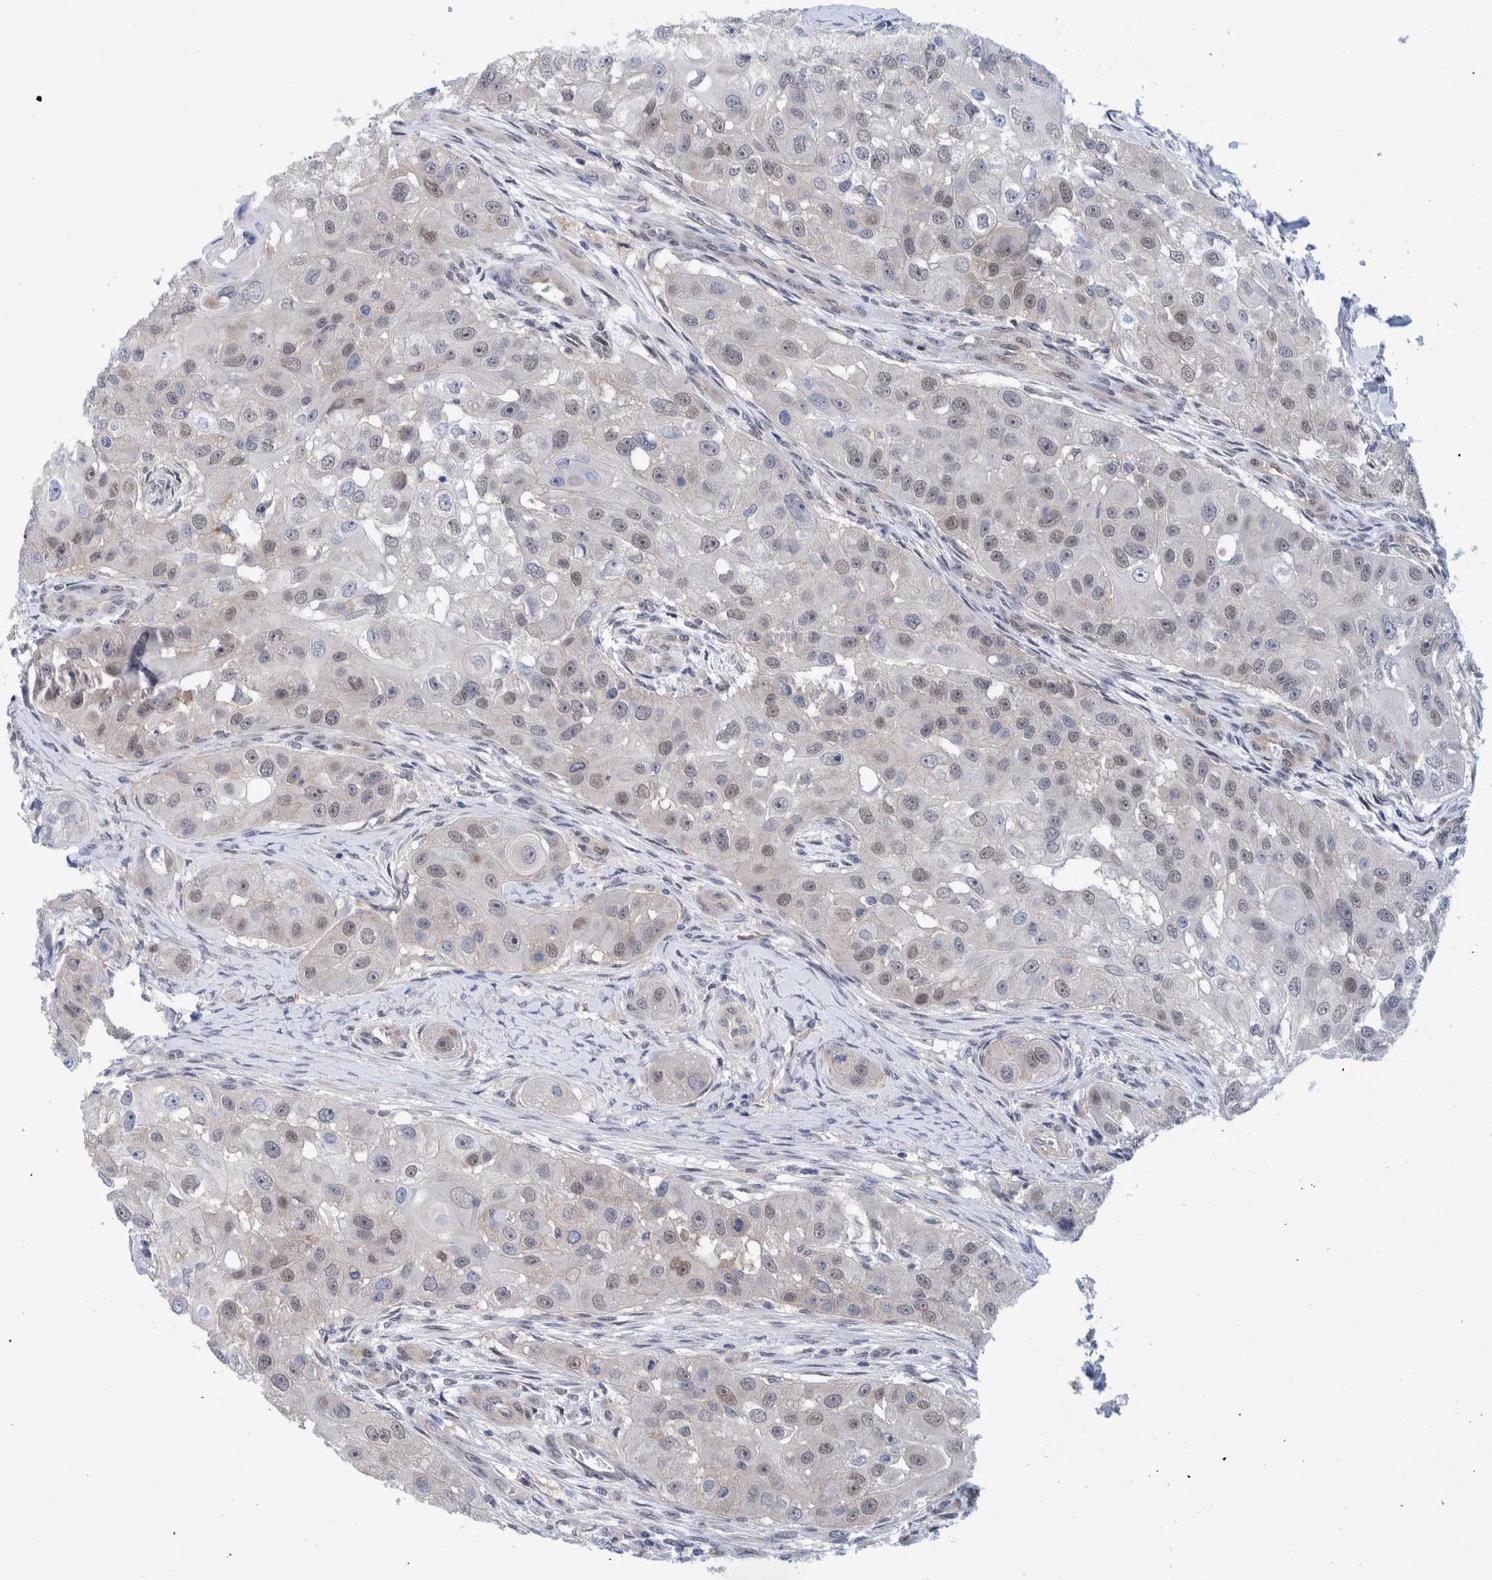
{"staining": {"intensity": "weak", "quantity": ">75%", "location": "nuclear"}, "tissue": "head and neck cancer", "cell_type": "Tumor cells", "image_type": "cancer", "snomed": [{"axis": "morphology", "description": "Normal tissue, NOS"}, {"axis": "morphology", "description": "Squamous cell carcinoma, NOS"}, {"axis": "topography", "description": "Skeletal muscle"}, {"axis": "topography", "description": "Head-Neck"}], "caption": "Head and neck cancer tissue exhibits weak nuclear staining in approximately >75% of tumor cells The staining is performed using DAB (3,3'-diaminobenzidine) brown chromogen to label protein expression. The nuclei are counter-stained blue using hematoxylin.", "gene": "PFAS", "patient": {"sex": "male", "age": 51}}